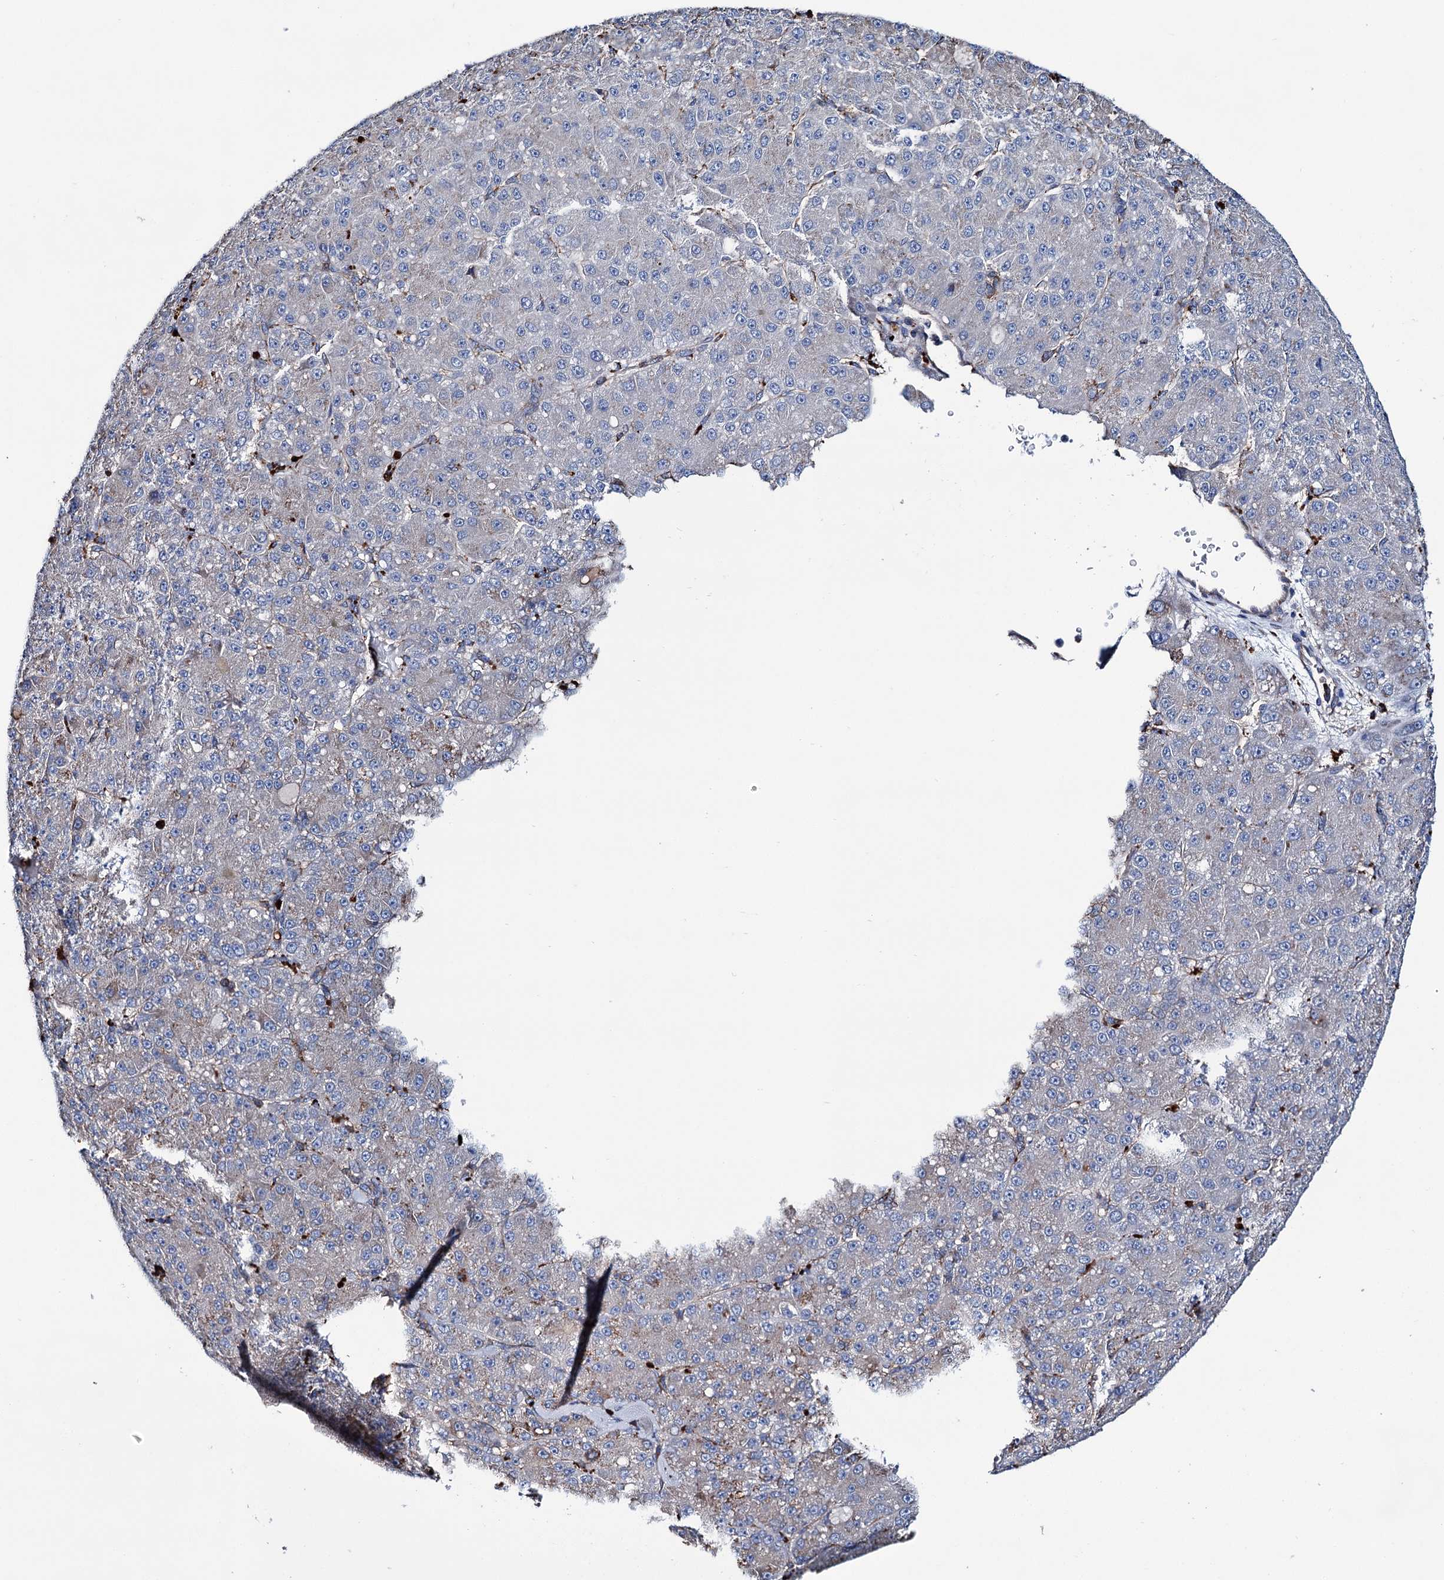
{"staining": {"intensity": "negative", "quantity": "none", "location": "none"}, "tissue": "liver cancer", "cell_type": "Tumor cells", "image_type": "cancer", "snomed": [{"axis": "morphology", "description": "Carcinoma, Hepatocellular, NOS"}, {"axis": "topography", "description": "Liver"}], "caption": "Tumor cells are negative for protein expression in human liver cancer (hepatocellular carcinoma). The staining is performed using DAB (3,3'-diaminobenzidine) brown chromogen with nuclei counter-stained in using hematoxylin.", "gene": "SCPEP1", "patient": {"sex": "male", "age": 67}}